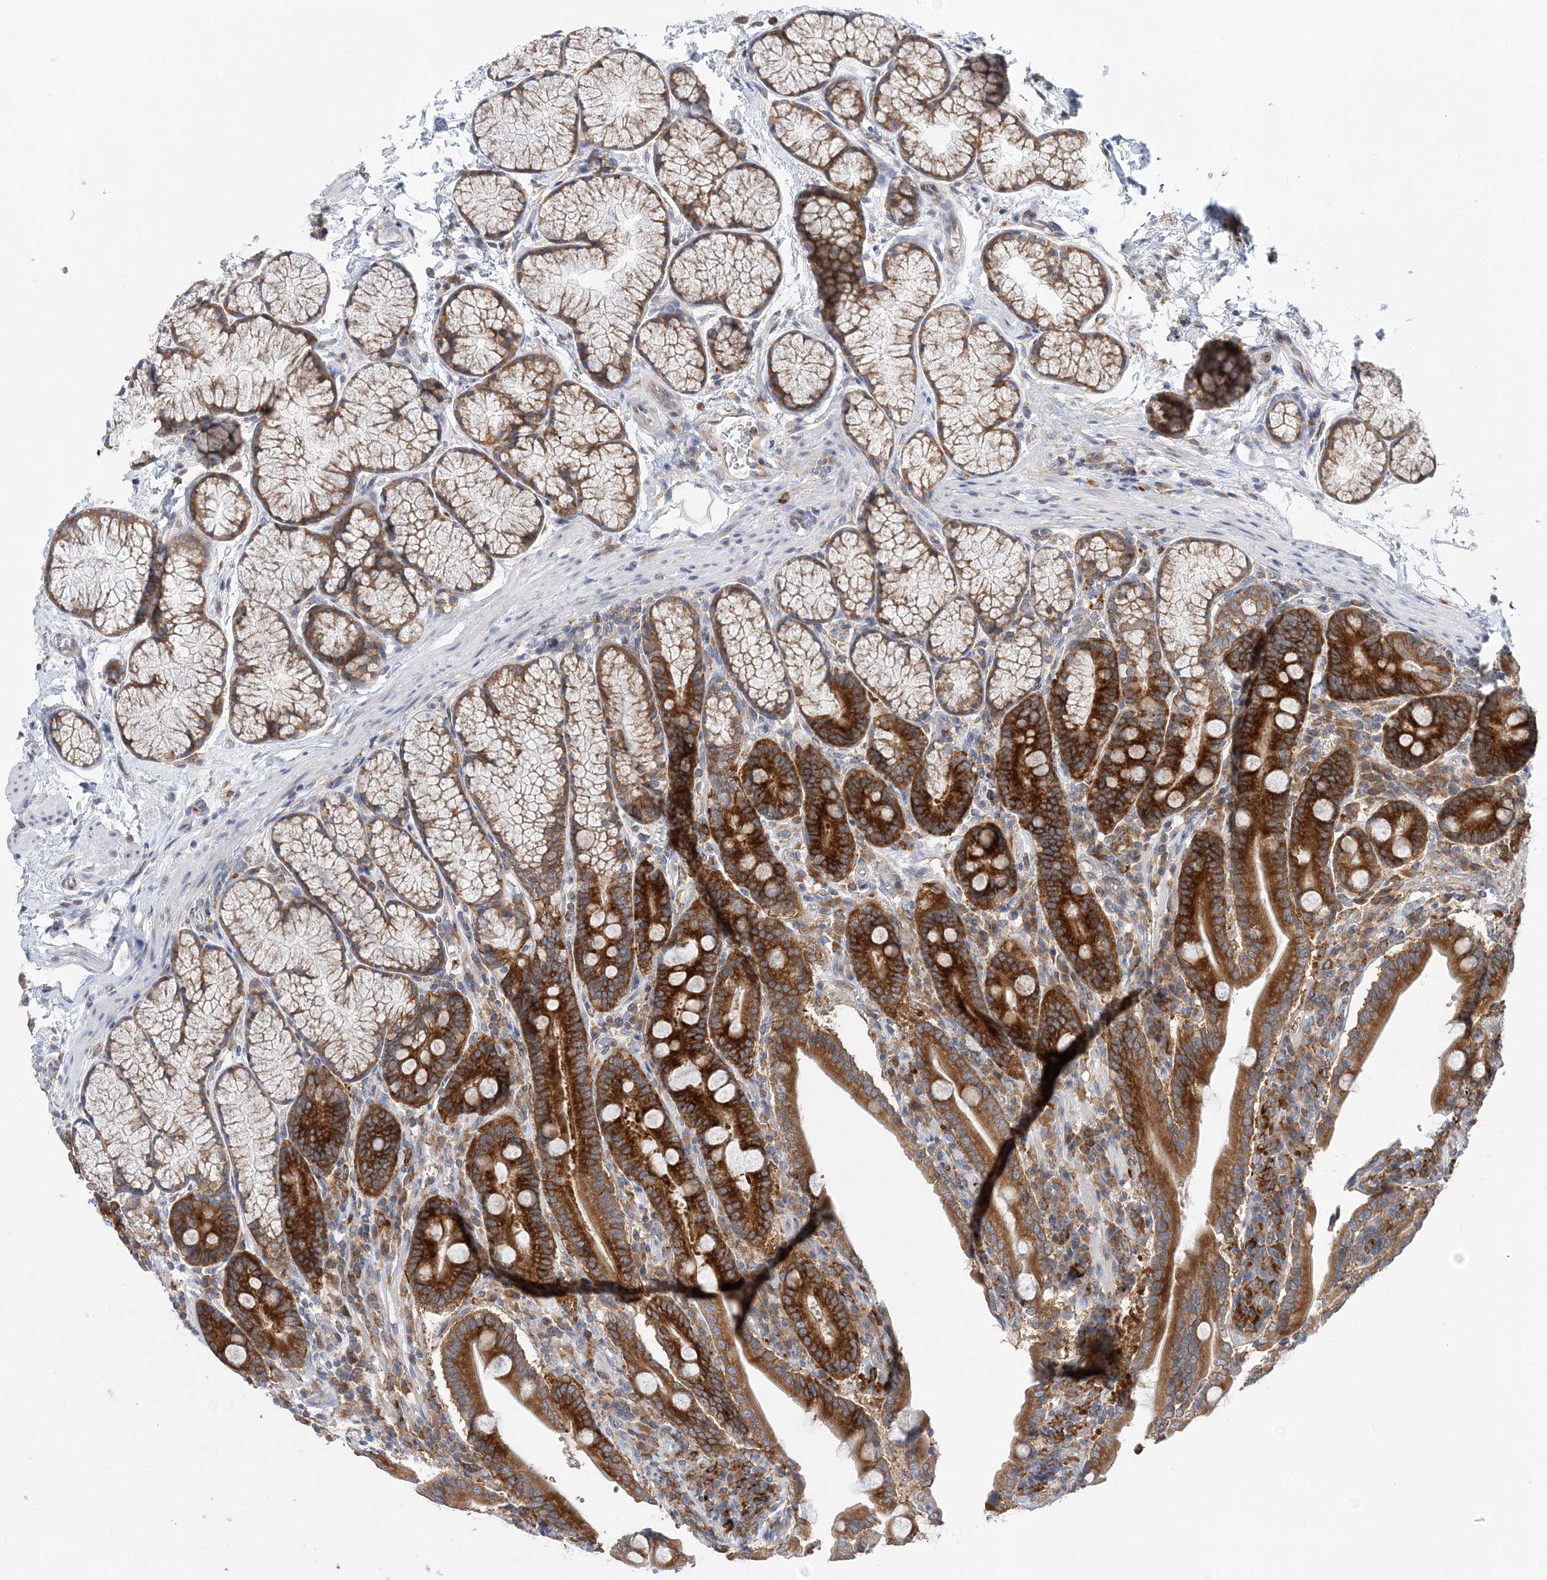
{"staining": {"intensity": "strong", "quantity": ">75%", "location": "cytoplasmic/membranous"}, "tissue": "duodenum", "cell_type": "Glandular cells", "image_type": "normal", "snomed": [{"axis": "morphology", "description": "Normal tissue, NOS"}, {"axis": "topography", "description": "Duodenum"}], "caption": "Protein expression analysis of benign human duodenum reveals strong cytoplasmic/membranous staining in about >75% of glandular cells.", "gene": "LARP4B", "patient": {"sex": "male", "age": 35}}